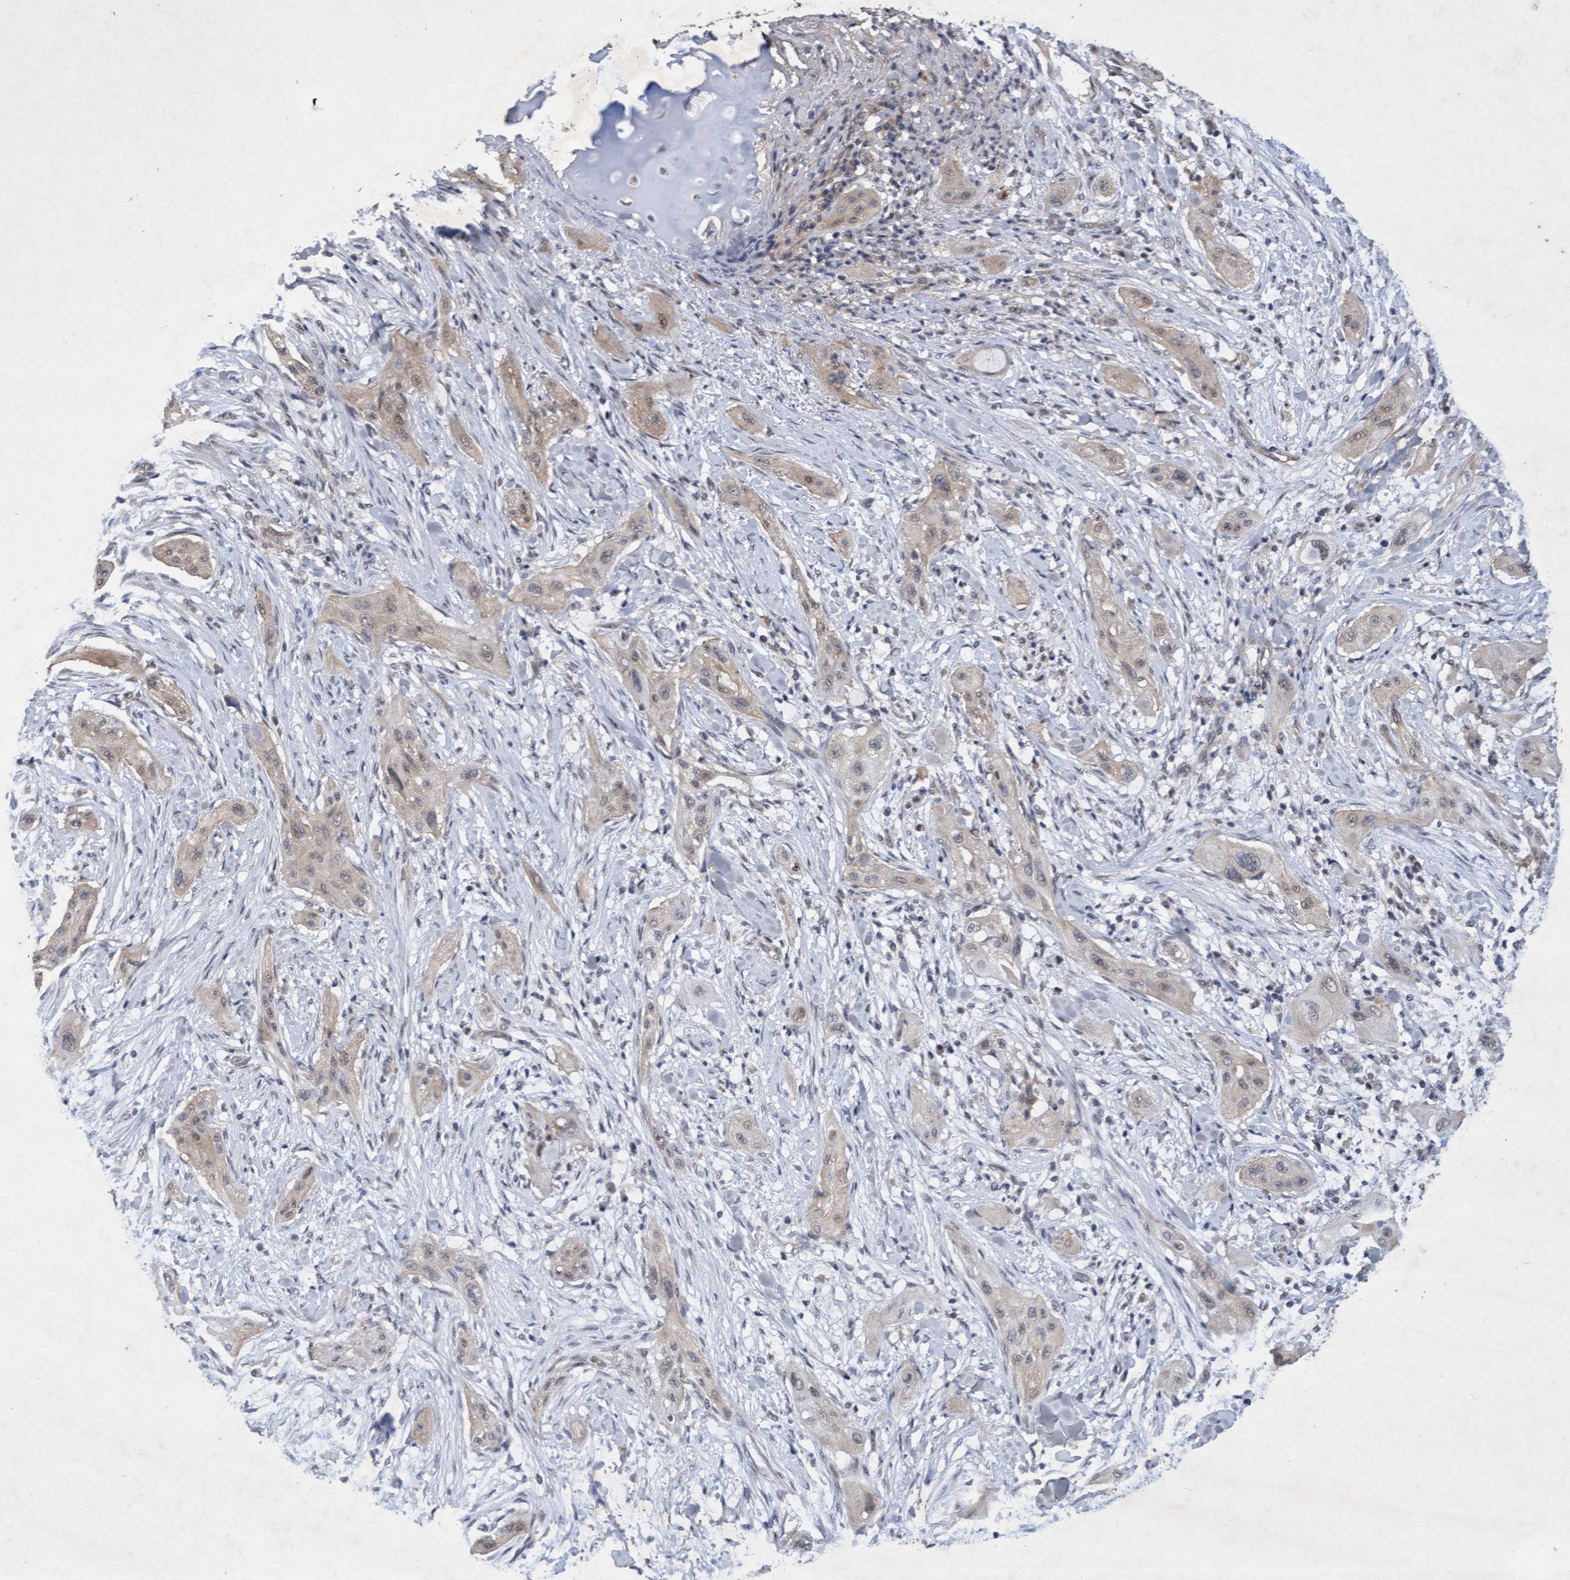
{"staining": {"intensity": "weak", "quantity": "25%-75%", "location": "cytoplasmic/membranous,nuclear"}, "tissue": "lung cancer", "cell_type": "Tumor cells", "image_type": "cancer", "snomed": [{"axis": "morphology", "description": "Squamous cell carcinoma, NOS"}, {"axis": "topography", "description": "Lung"}], "caption": "A histopathology image showing weak cytoplasmic/membranous and nuclear staining in approximately 25%-75% of tumor cells in lung cancer (squamous cell carcinoma), as visualized by brown immunohistochemical staining.", "gene": "ZNF677", "patient": {"sex": "female", "age": 47}}